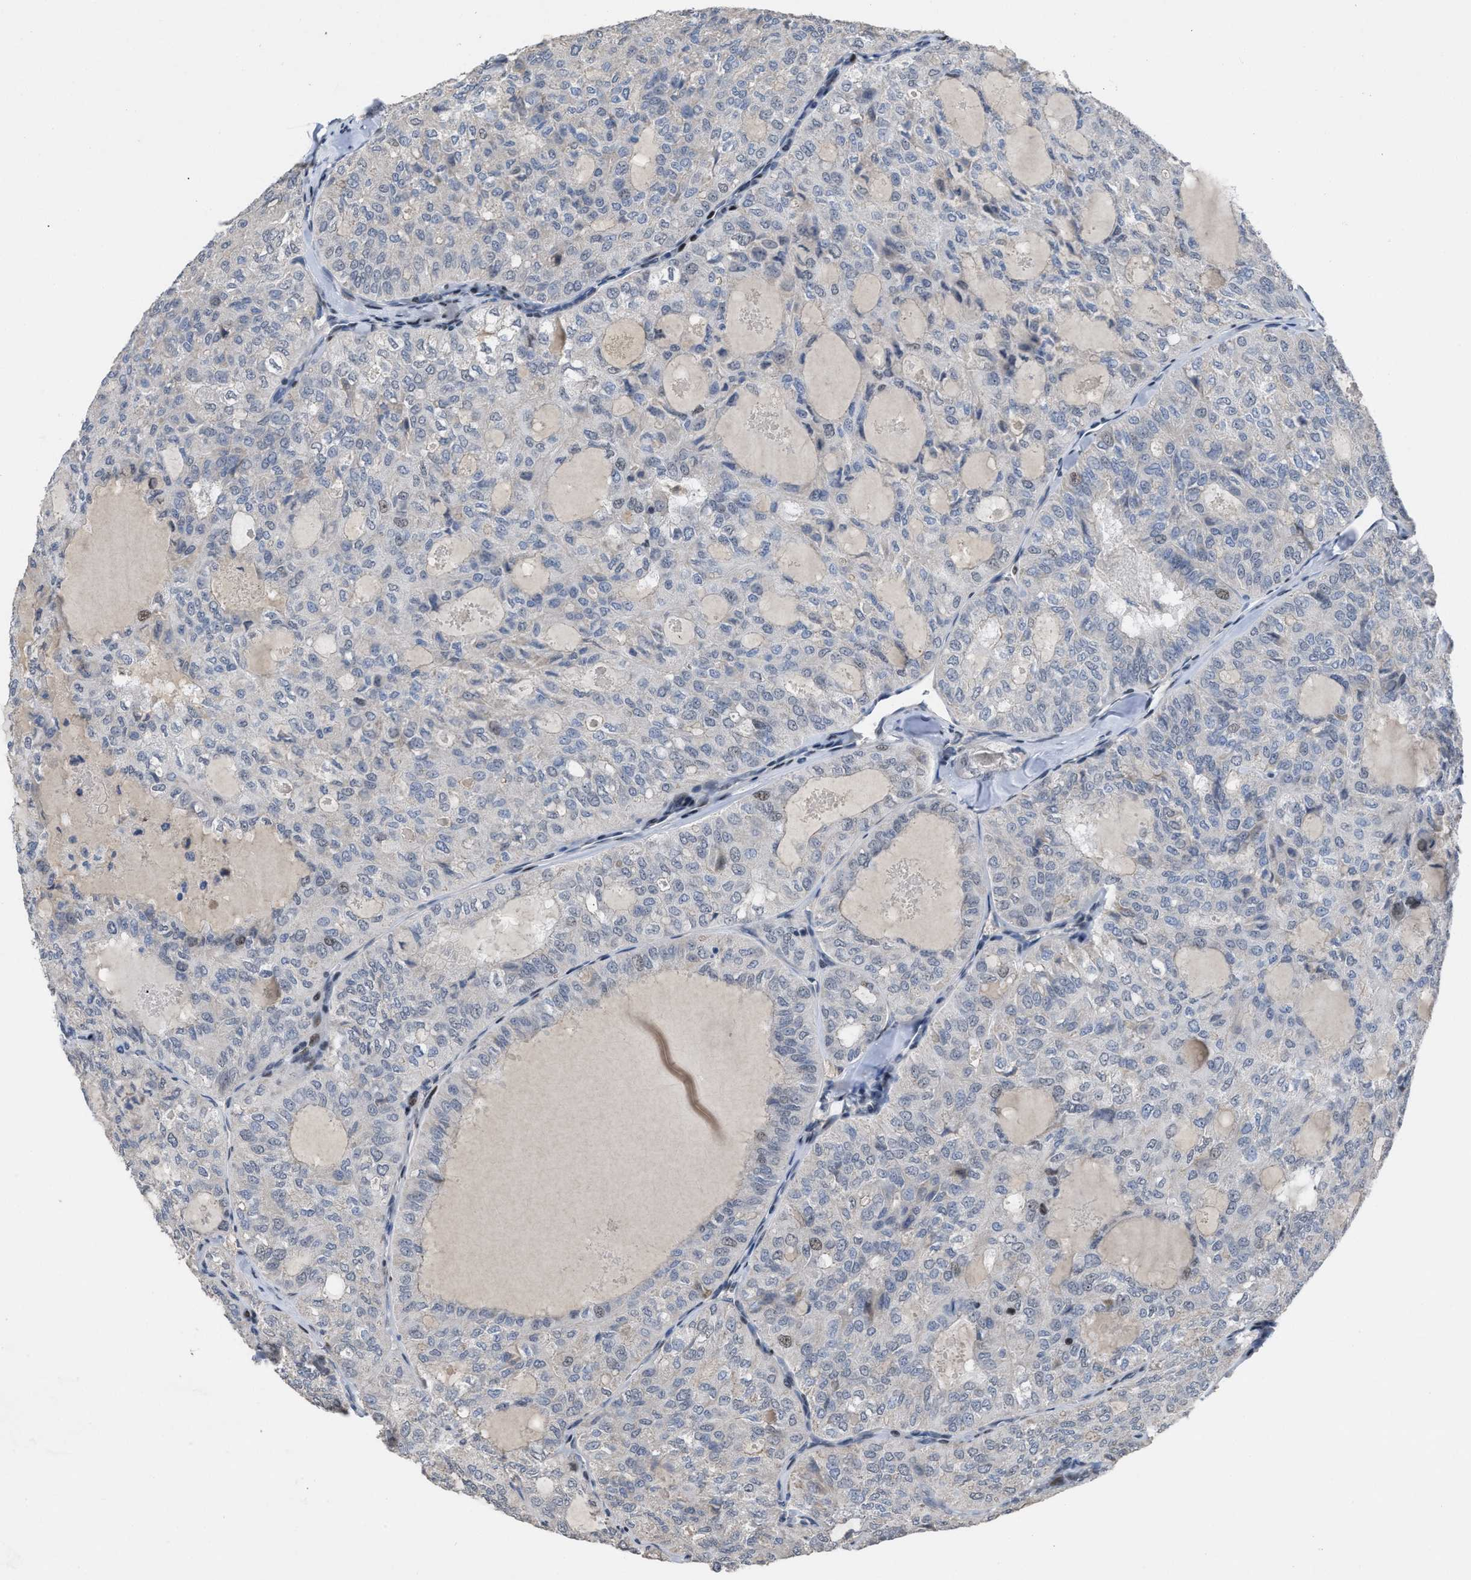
{"staining": {"intensity": "negative", "quantity": "none", "location": "none"}, "tissue": "thyroid cancer", "cell_type": "Tumor cells", "image_type": "cancer", "snomed": [{"axis": "morphology", "description": "Follicular adenoma carcinoma, NOS"}, {"axis": "topography", "description": "Thyroid gland"}], "caption": "There is no significant positivity in tumor cells of follicular adenoma carcinoma (thyroid).", "gene": "SETDB1", "patient": {"sex": "male", "age": 75}}